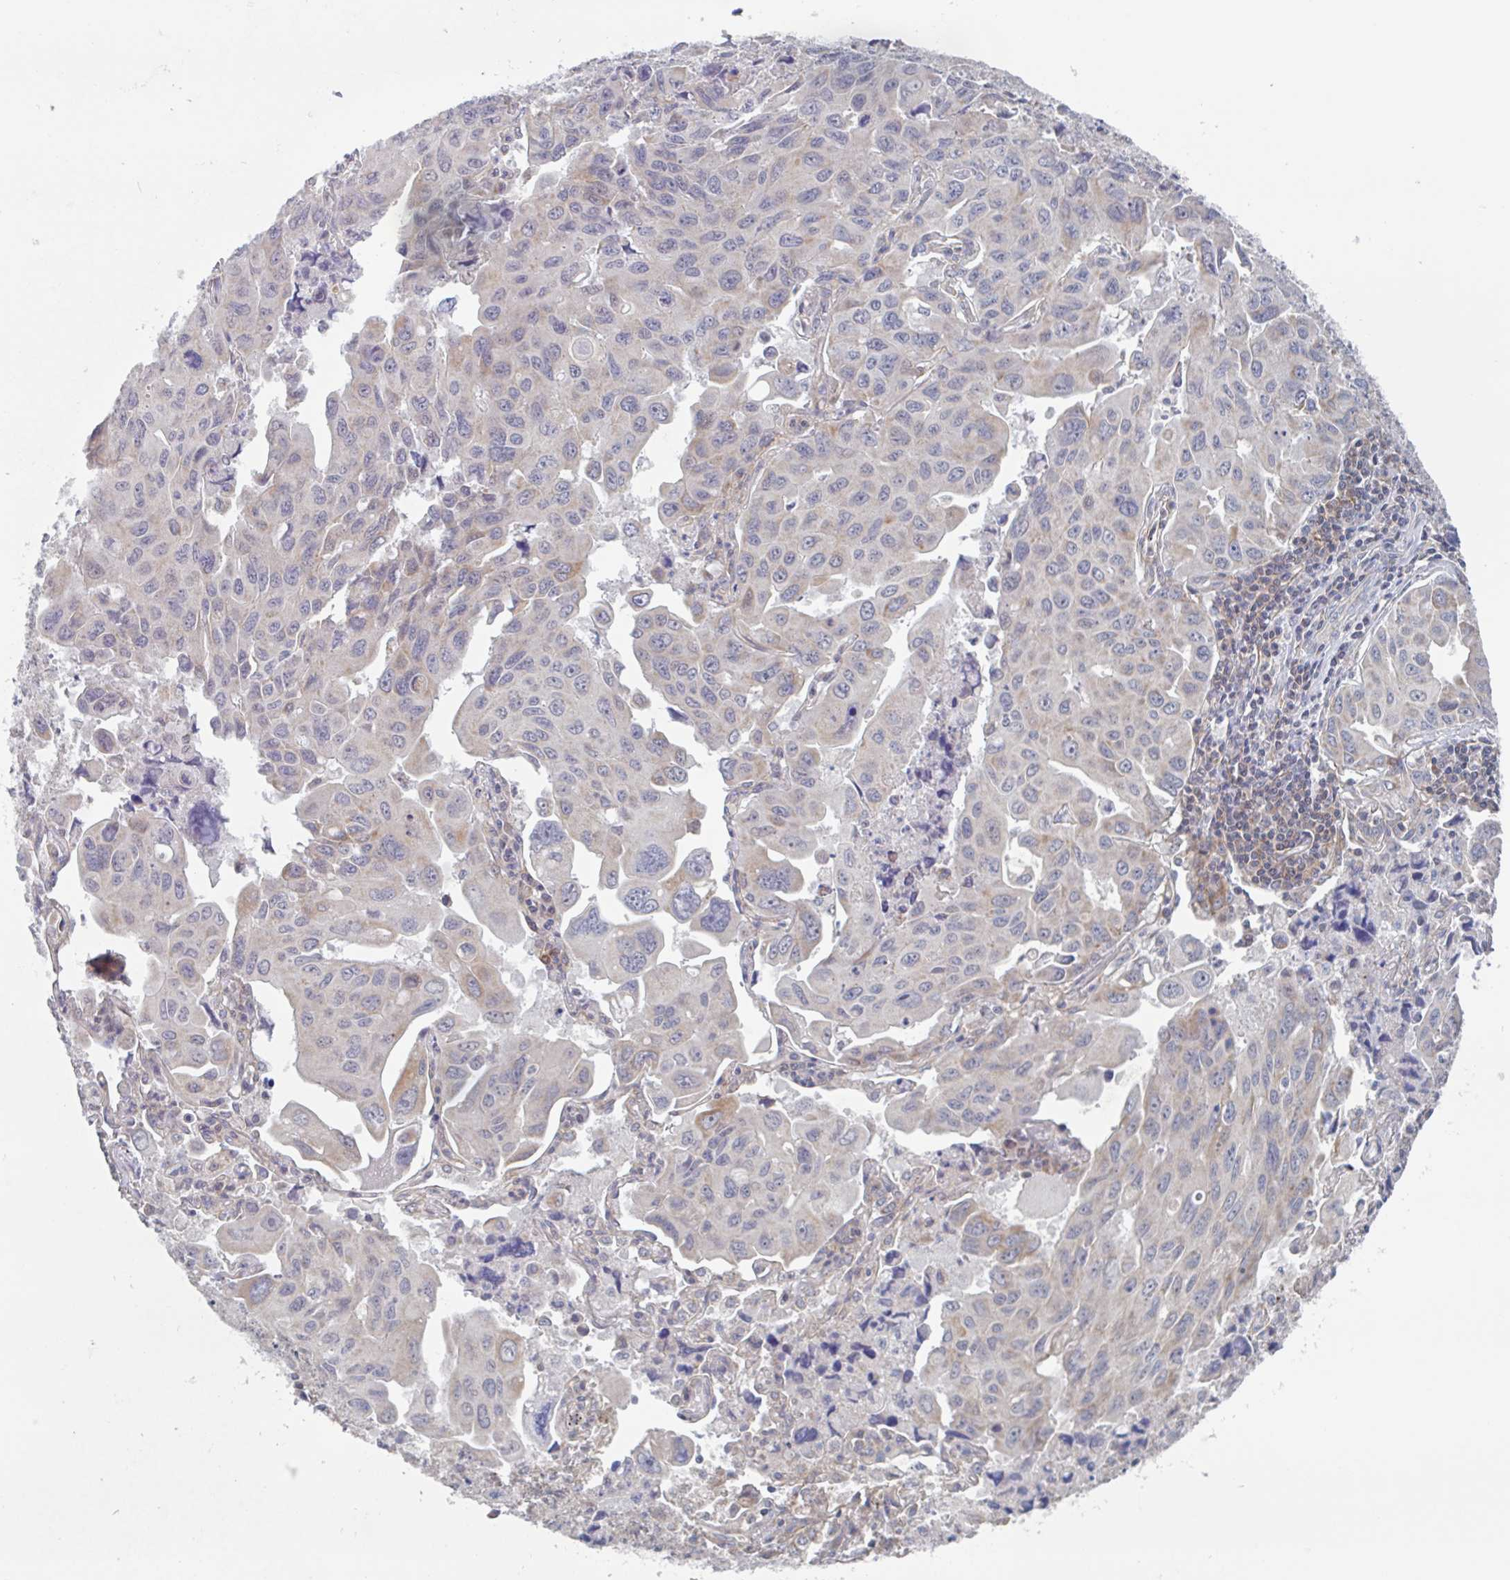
{"staining": {"intensity": "weak", "quantity": "<25%", "location": "cytoplasmic/membranous"}, "tissue": "lung cancer", "cell_type": "Tumor cells", "image_type": "cancer", "snomed": [{"axis": "morphology", "description": "Adenocarcinoma, NOS"}, {"axis": "topography", "description": "Lung"}], "caption": "Lung cancer was stained to show a protein in brown. There is no significant staining in tumor cells.", "gene": "SURF1", "patient": {"sex": "male", "age": 64}}